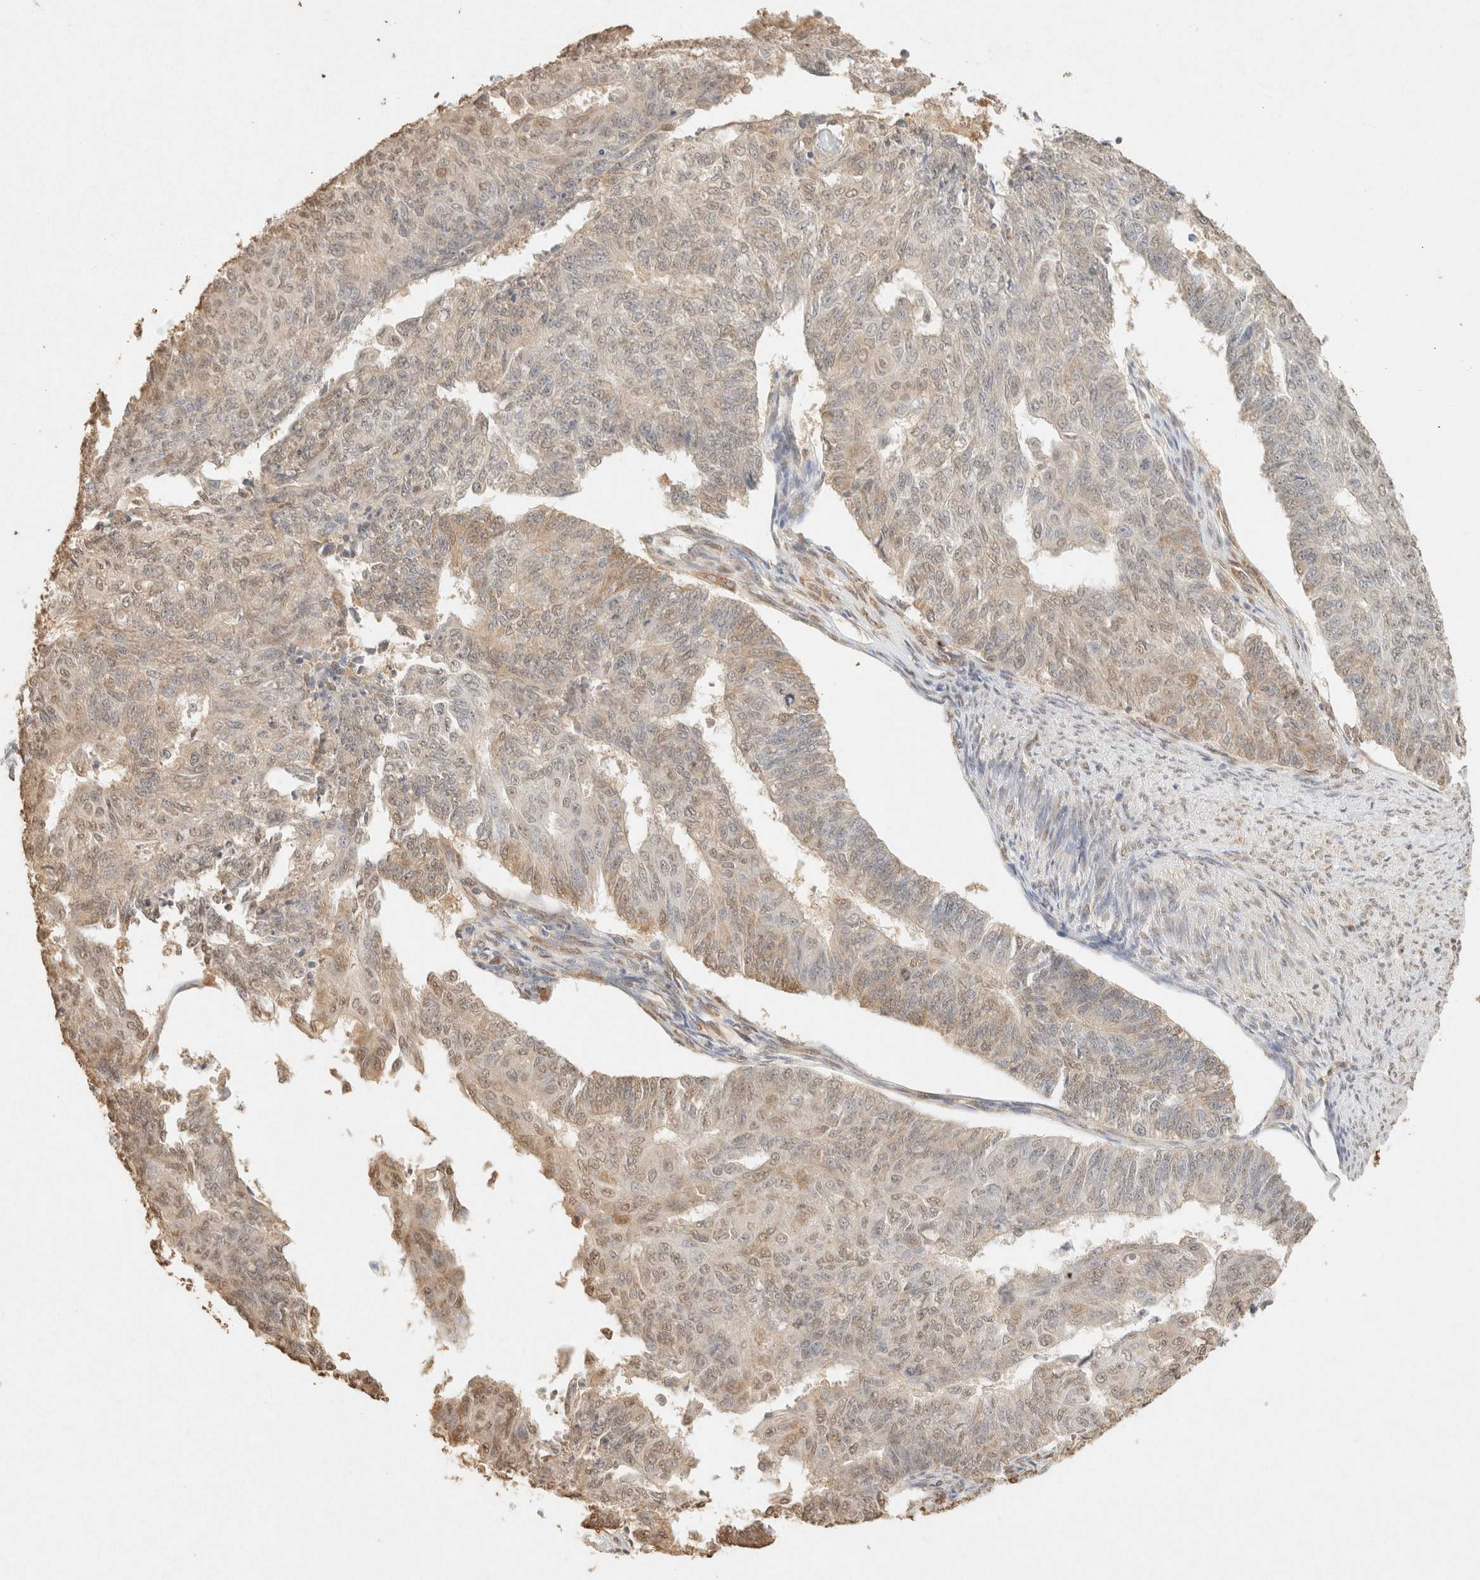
{"staining": {"intensity": "weak", "quantity": "25%-75%", "location": "cytoplasmic/membranous,nuclear"}, "tissue": "endometrial cancer", "cell_type": "Tumor cells", "image_type": "cancer", "snomed": [{"axis": "morphology", "description": "Adenocarcinoma, NOS"}, {"axis": "topography", "description": "Endometrium"}], "caption": "Protein staining of endometrial cancer (adenocarcinoma) tissue displays weak cytoplasmic/membranous and nuclear positivity in about 25%-75% of tumor cells.", "gene": "S100A13", "patient": {"sex": "female", "age": 32}}